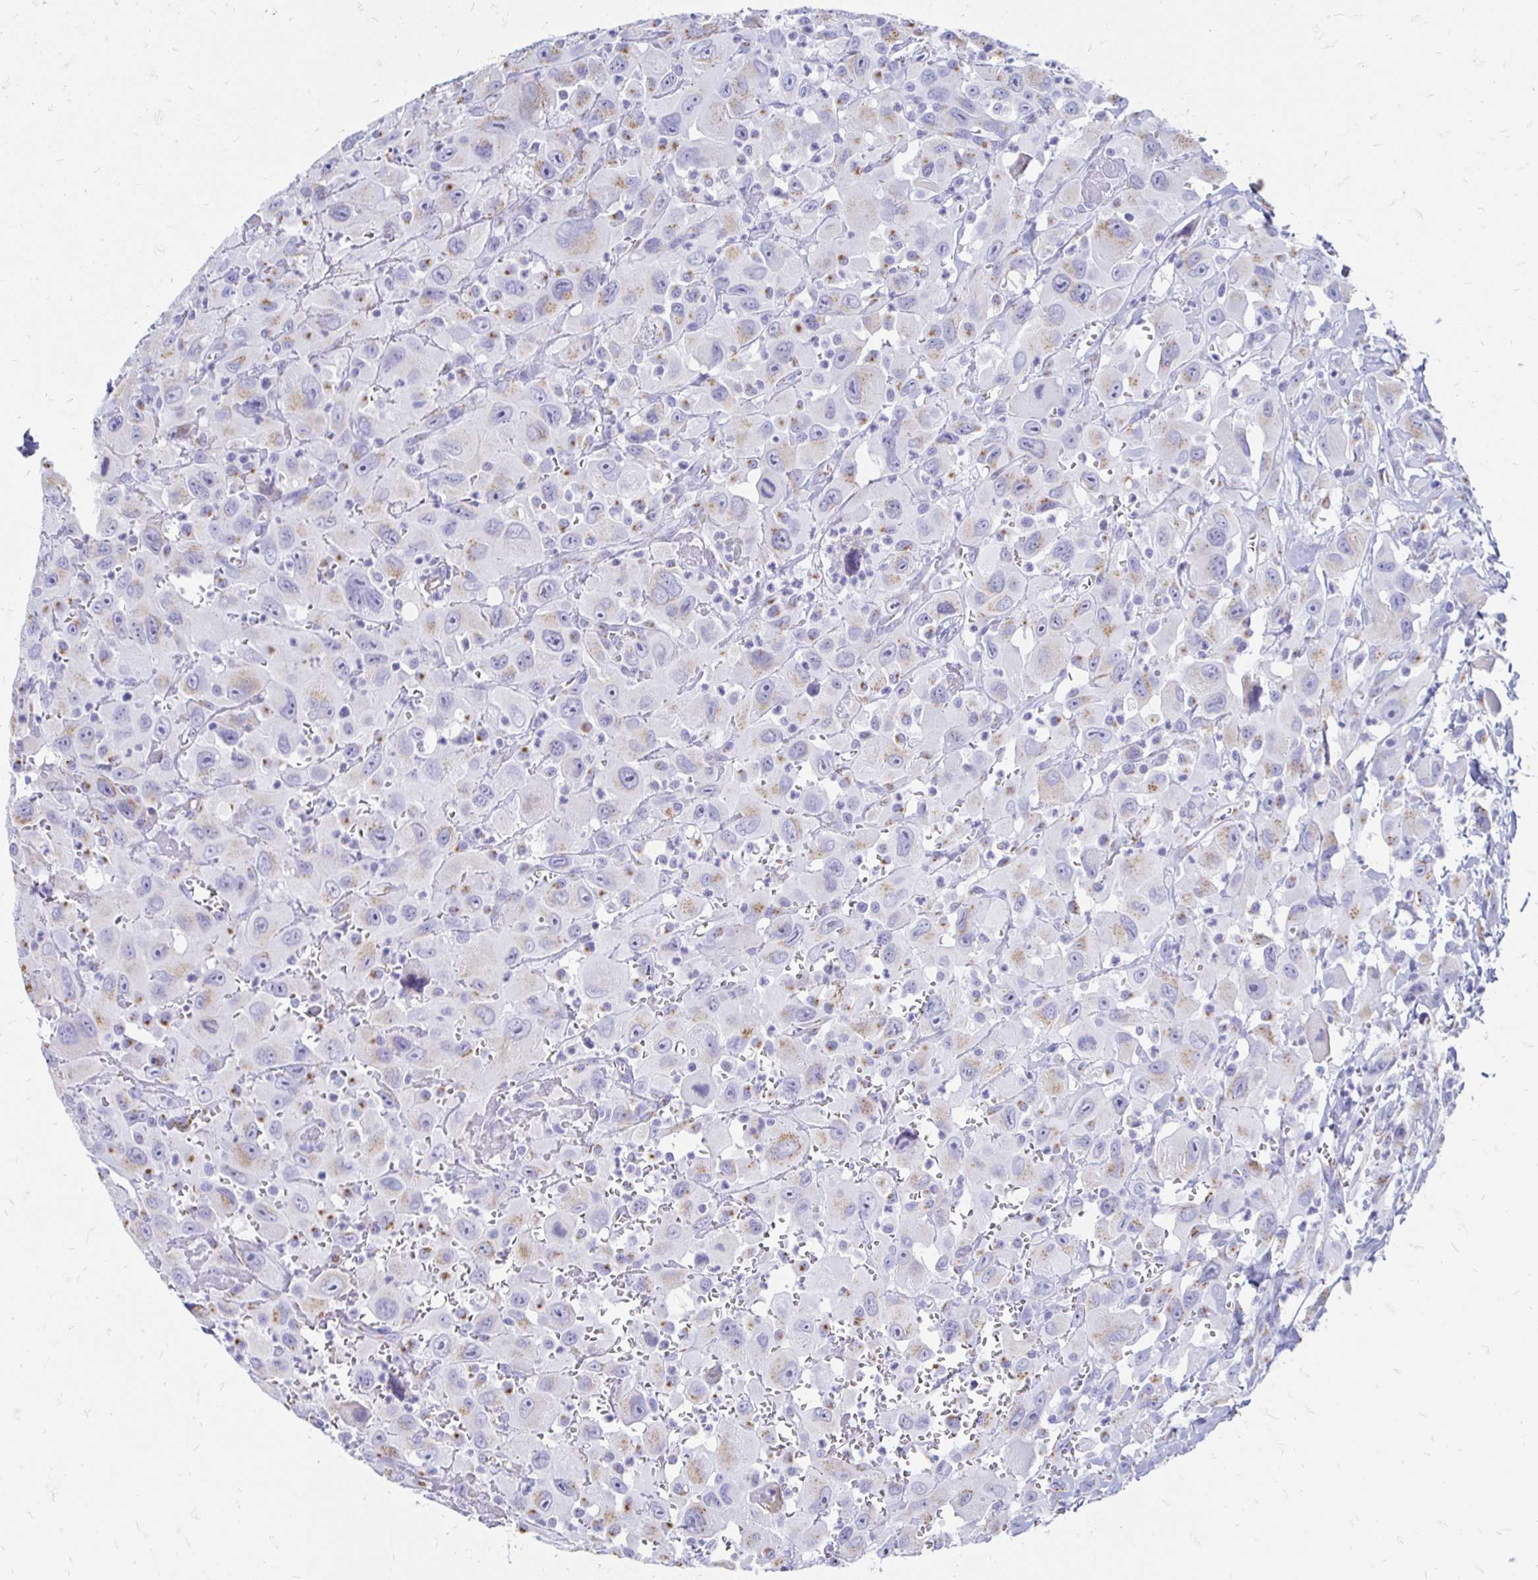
{"staining": {"intensity": "weak", "quantity": "25%-75%", "location": "cytoplasmic/membranous"}, "tissue": "head and neck cancer", "cell_type": "Tumor cells", "image_type": "cancer", "snomed": [{"axis": "morphology", "description": "Squamous cell carcinoma, NOS"}, {"axis": "morphology", "description": "Squamous cell carcinoma, metastatic, NOS"}, {"axis": "topography", "description": "Oral tissue"}, {"axis": "topography", "description": "Head-Neck"}], "caption": "About 25%-75% of tumor cells in head and neck cancer (squamous cell carcinoma) show weak cytoplasmic/membranous protein staining as visualized by brown immunohistochemical staining.", "gene": "PAGE4", "patient": {"sex": "female", "age": 85}}